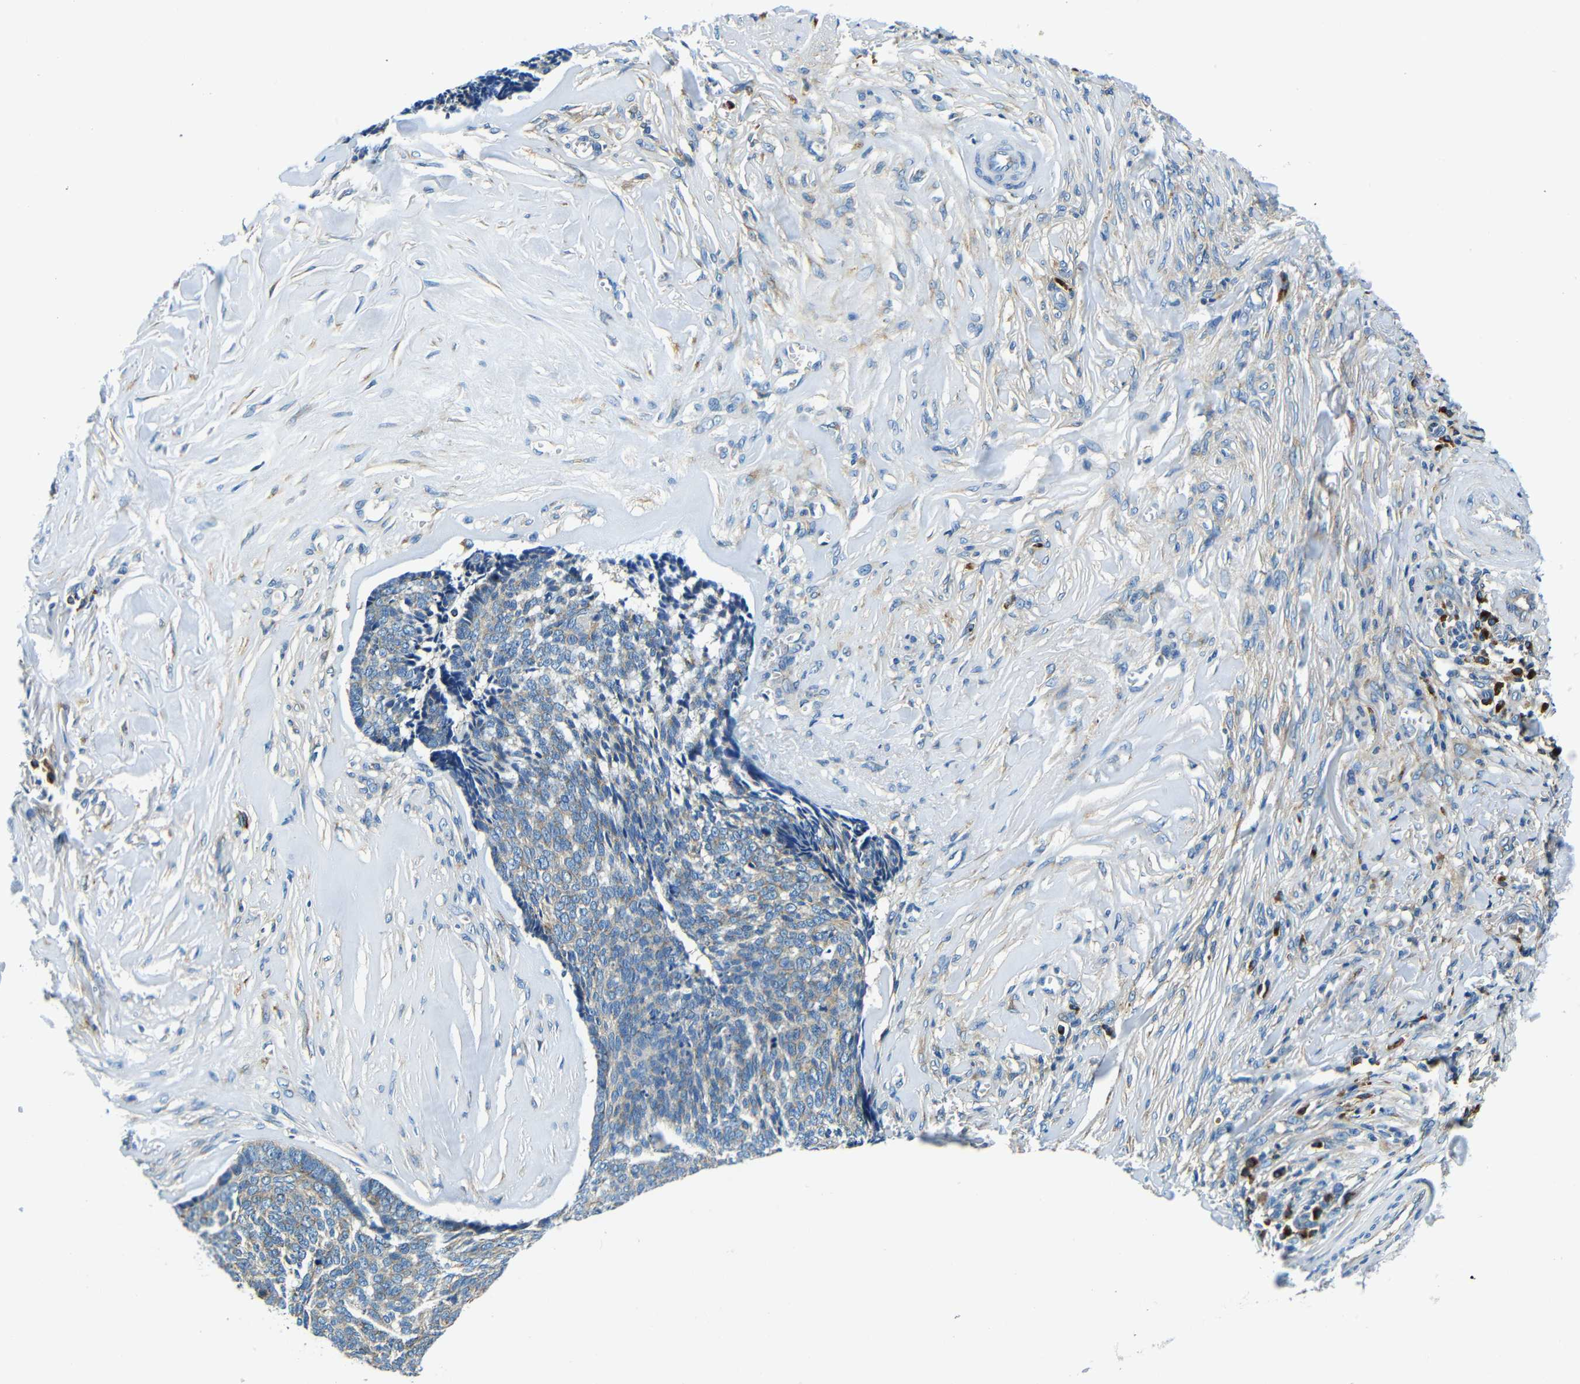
{"staining": {"intensity": "weak", "quantity": "<25%", "location": "cytoplasmic/membranous"}, "tissue": "skin cancer", "cell_type": "Tumor cells", "image_type": "cancer", "snomed": [{"axis": "morphology", "description": "Basal cell carcinoma"}, {"axis": "topography", "description": "Skin"}], "caption": "A high-resolution micrograph shows immunohistochemistry (IHC) staining of skin cancer (basal cell carcinoma), which exhibits no significant staining in tumor cells.", "gene": "USO1", "patient": {"sex": "male", "age": 84}}